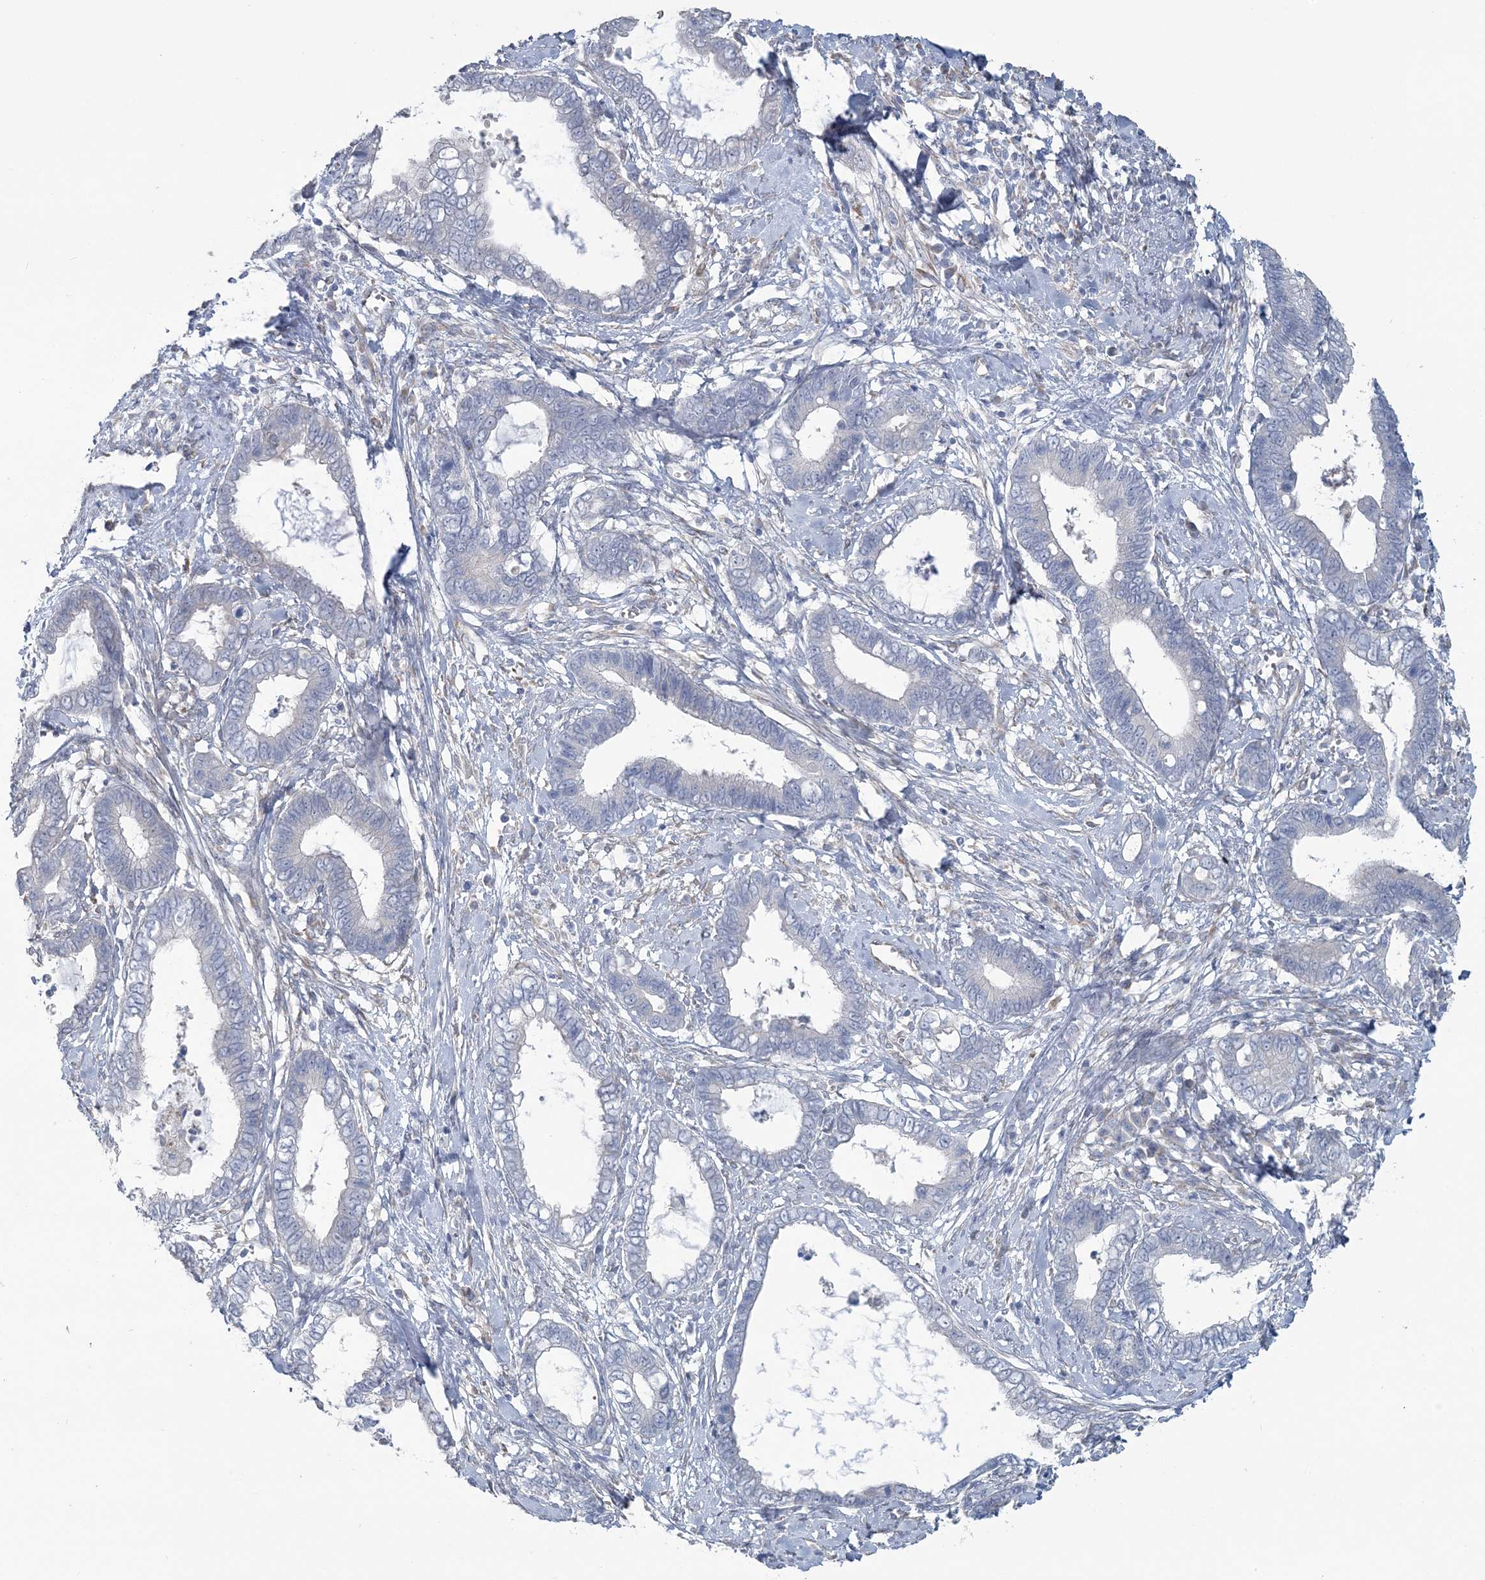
{"staining": {"intensity": "negative", "quantity": "none", "location": "none"}, "tissue": "cervical cancer", "cell_type": "Tumor cells", "image_type": "cancer", "snomed": [{"axis": "morphology", "description": "Adenocarcinoma, NOS"}, {"axis": "topography", "description": "Cervix"}], "caption": "An immunohistochemistry image of cervical cancer (adenocarcinoma) is shown. There is no staining in tumor cells of cervical cancer (adenocarcinoma). The staining was performed using DAB (3,3'-diaminobenzidine) to visualize the protein expression in brown, while the nuclei were stained in blue with hematoxylin (Magnification: 20x).", "gene": "CMBL", "patient": {"sex": "female", "age": 44}}